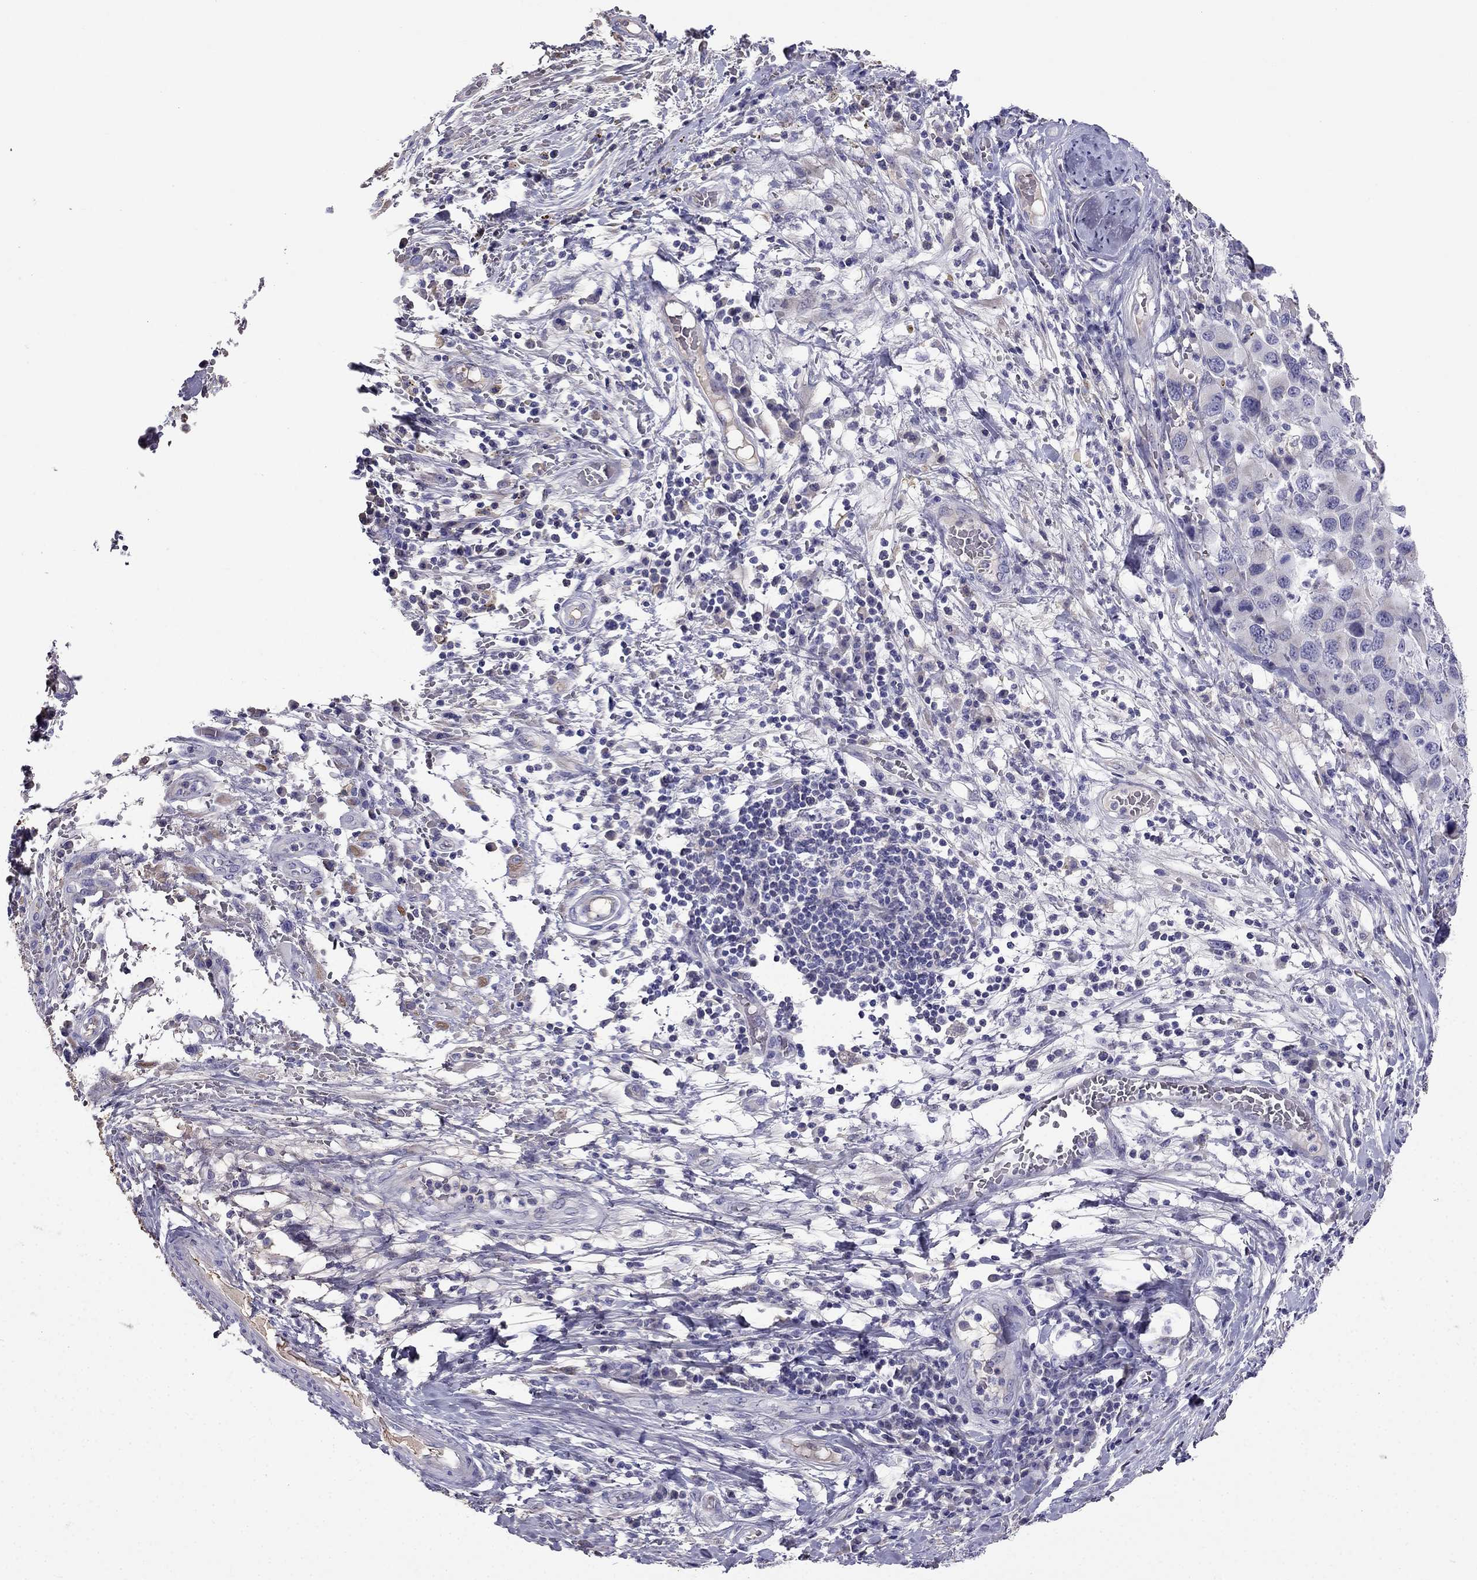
{"staining": {"intensity": "negative", "quantity": "none", "location": "none"}, "tissue": "melanoma", "cell_type": "Tumor cells", "image_type": "cancer", "snomed": [{"axis": "morphology", "description": "Malignant melanoma, NOS"}, {"axis": "topography", "description": "Skin"}], "caption": "This is an immunohistochemistry image of human melanoma. There is no staining in tumor cells.", "gene": "TBC1D21", "patient": {"sex": "female", "age": 91}}